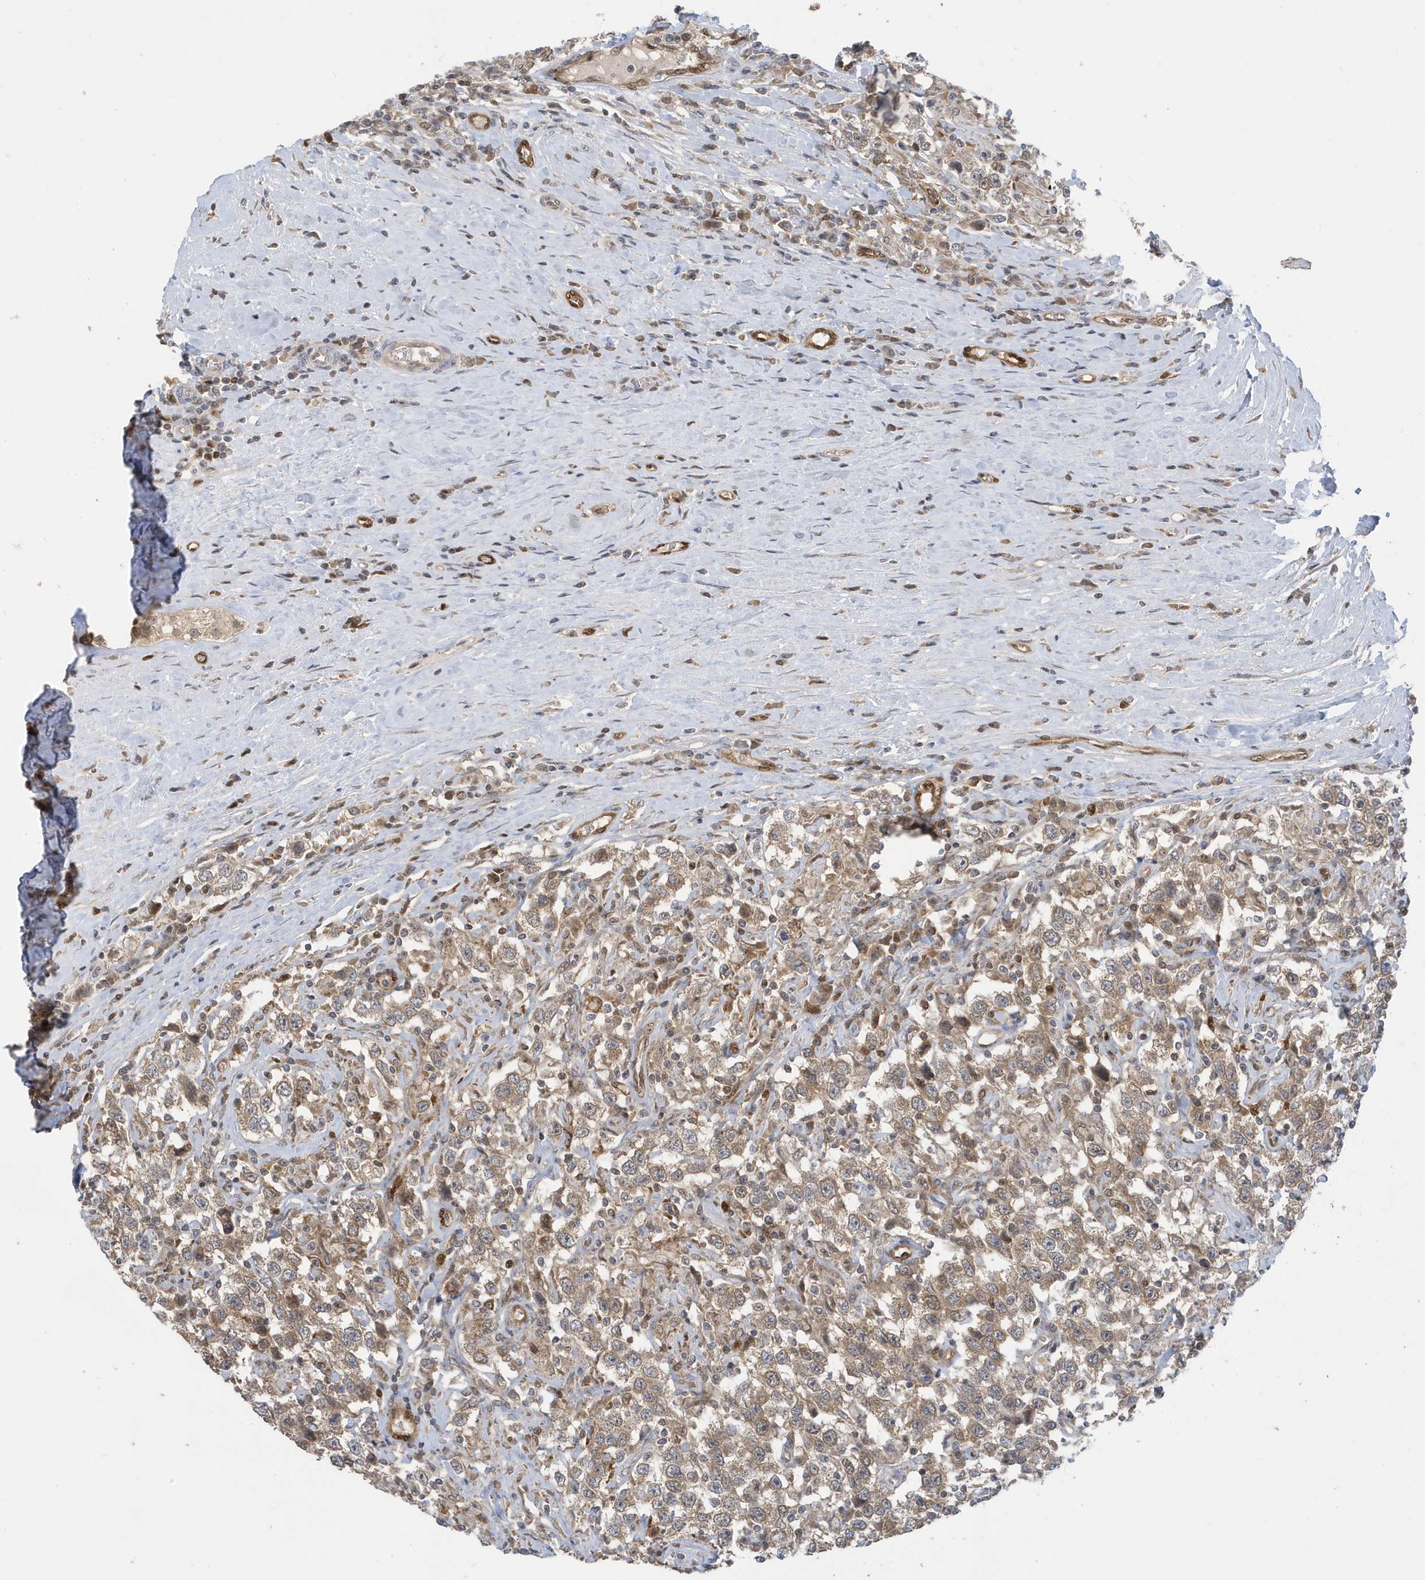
{"staining": {"intensity": "moderate", "quantity": ">75%", "location": "cytoplasmic/membranous"}, "tissue": "testis cancer", "cell_type": "Tumor cells", "image_type": "cancer", "snomed": [{"axis": "morphology", "description": "Seminoma, NOS"}, {"axis": "topography", "description": "Testis"}], "caption": "Seminoma (testis) stained with a protein marker exhibits moderate staining in tumor cells.", "gene": "NCOA7", "patient": {"sex": "male", "age": 41}}